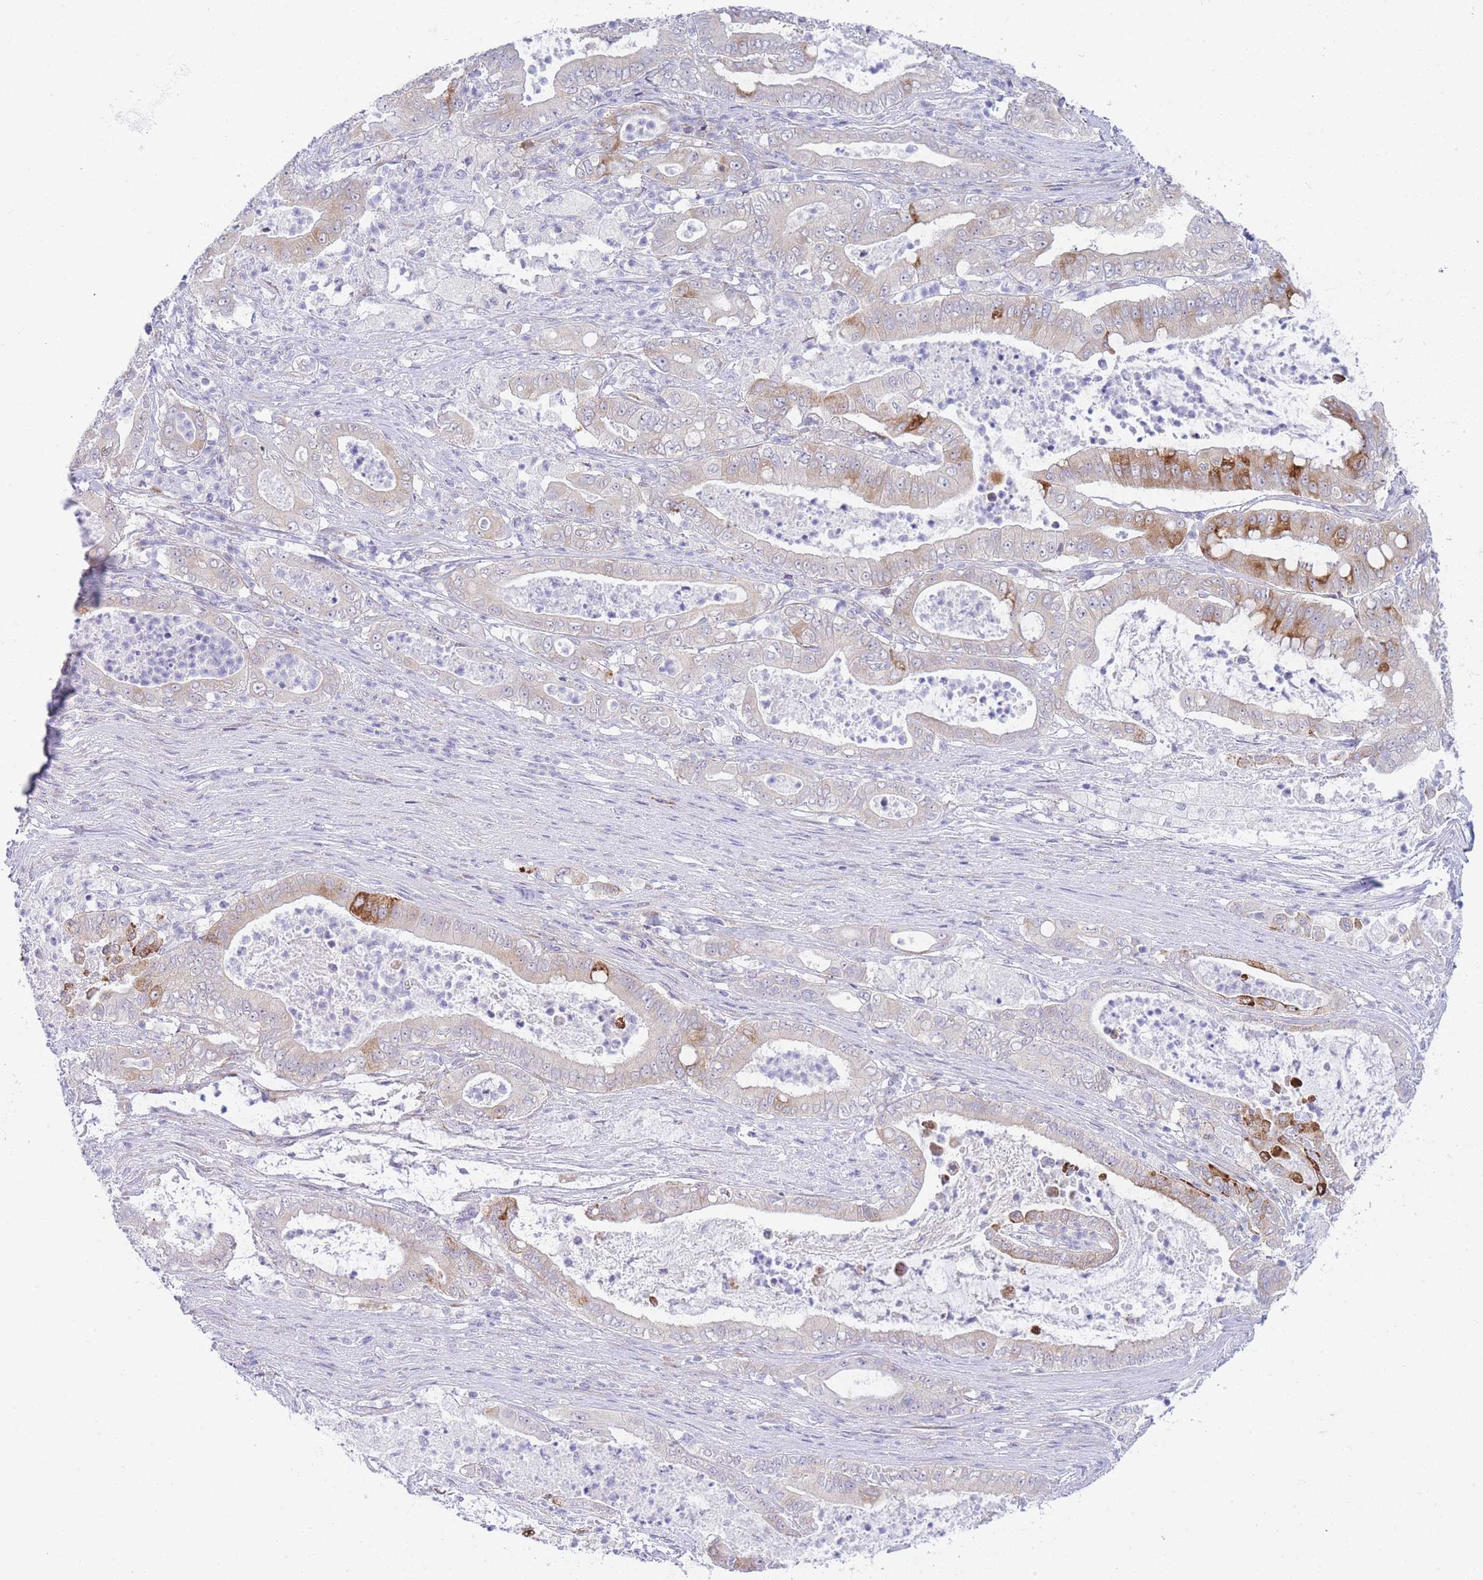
{"staining": {"intensity": "moderate", "quantity": "25%-75%", "location": "cytoplasmic/membranous"}, "tissue": "pancreatic cancer", "cell_type": "Tumor cells", "image_type": "cancer", "snomed": [{"axis": "morphology", "description": "Adenocarcinoma, NOS"}, {"axis": "topography", "description": "Pancreas"}], "caption": "Immunohistochemistry (IHC) of human pancreatic cancer (adenocarcinoma) demonstrates medium levels of moderate cytoplasmic/membranous expression in approximately 25%-75% of tumor cells.", "gene": "ZNF510", "patient": {"sex": "male", "age": 71}}